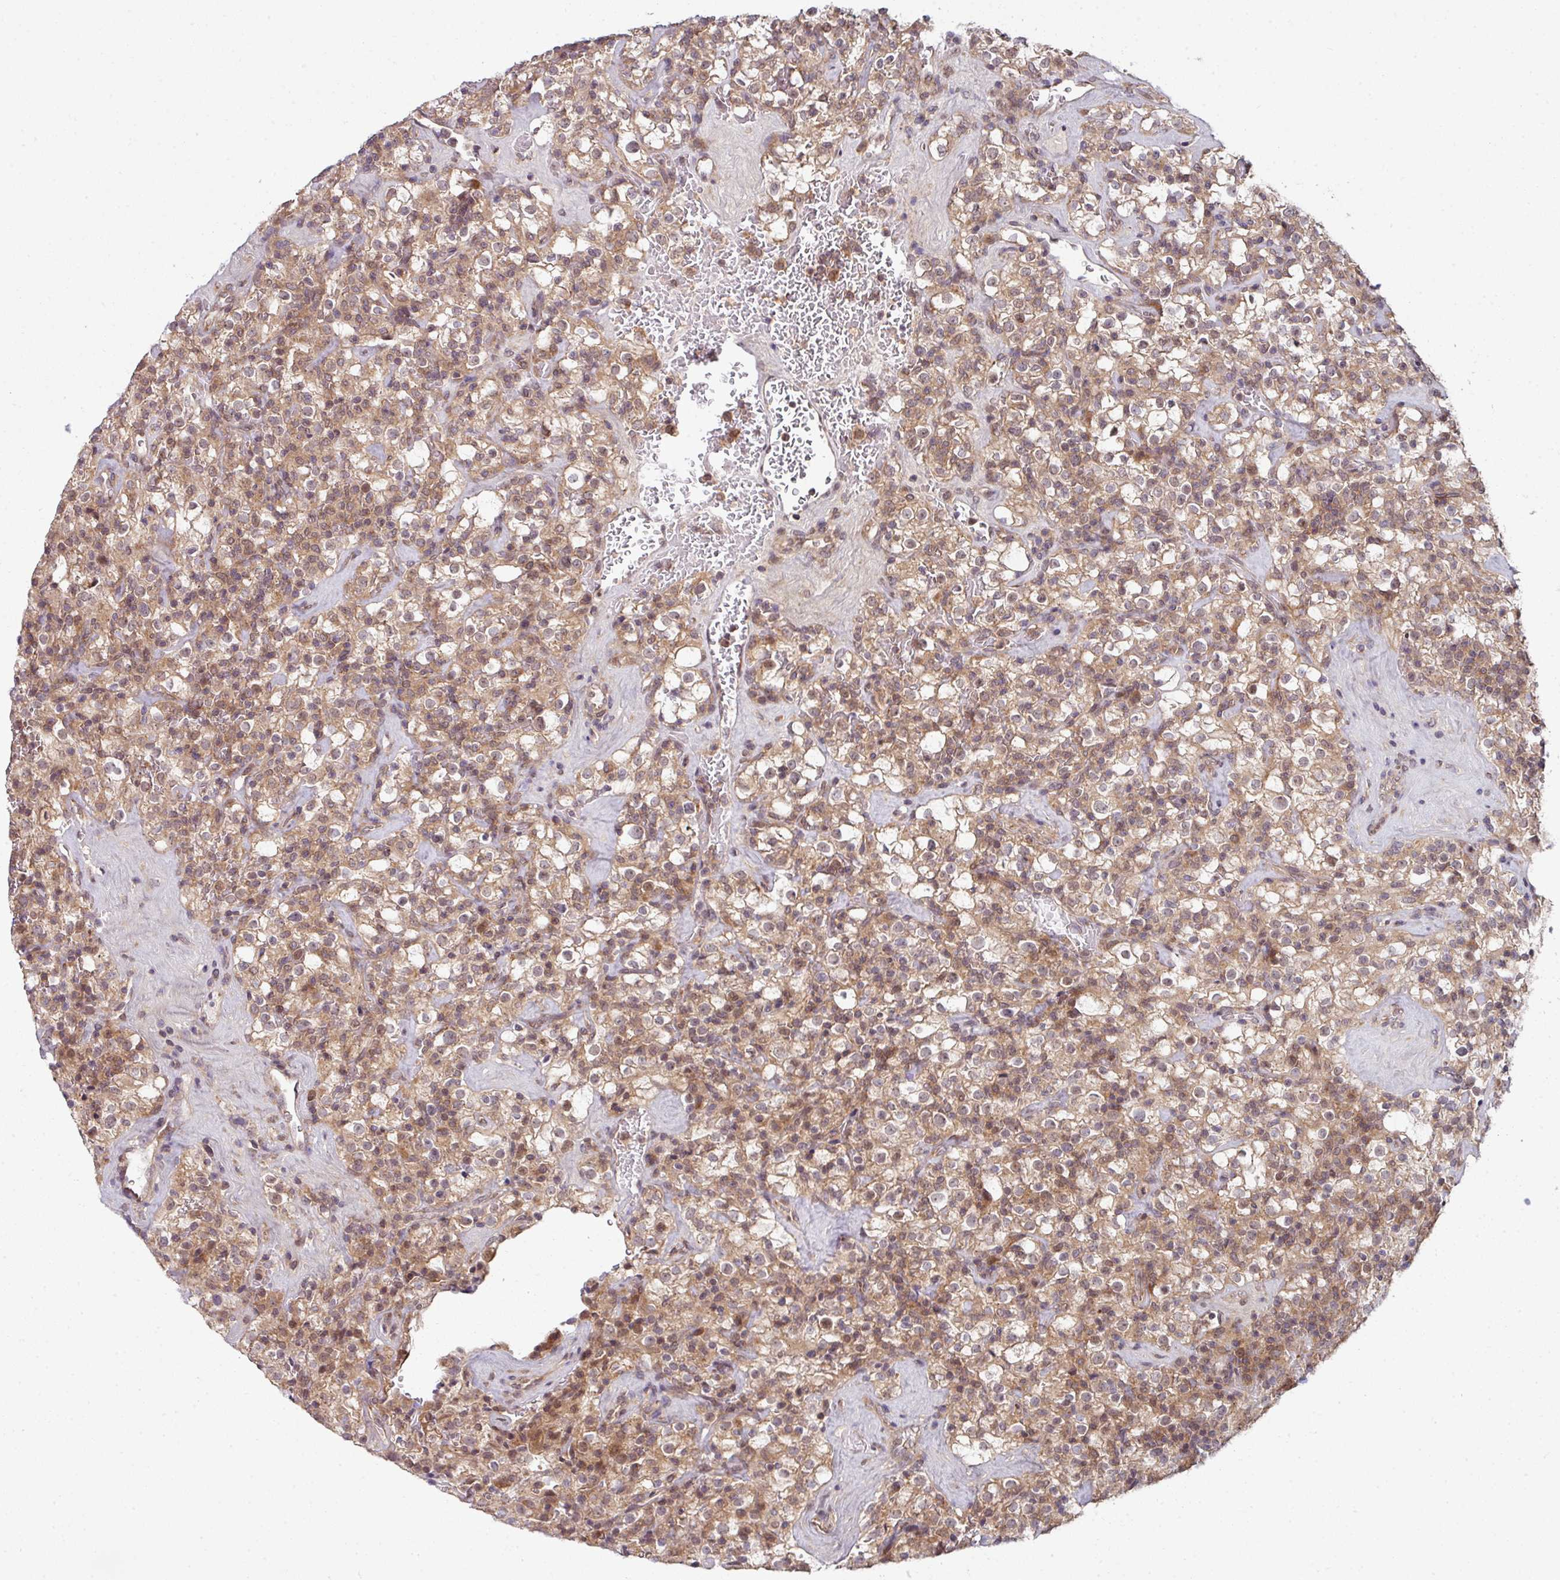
{"staining": {"intensity": "moderate", "quantity": ">75%", "location": "cytoplasmic/membranous"}, "tissue": "renal cancer", "cell_type": "Tumor cells", "image_type": "cancer", "snomed": [{"axis": "morphology", "description": "Adenocarcinoma, NOS"}, {"axis": "topography", "description": "Kidney"}], "caption": "Renal cancer (adenocarcinoma) tissue reveals moderate cytoplasmic/membranous staining in approximately >75% of tumor cells", "gene": "CAMLG", "patient": {"sex": "female", "age": 74}}